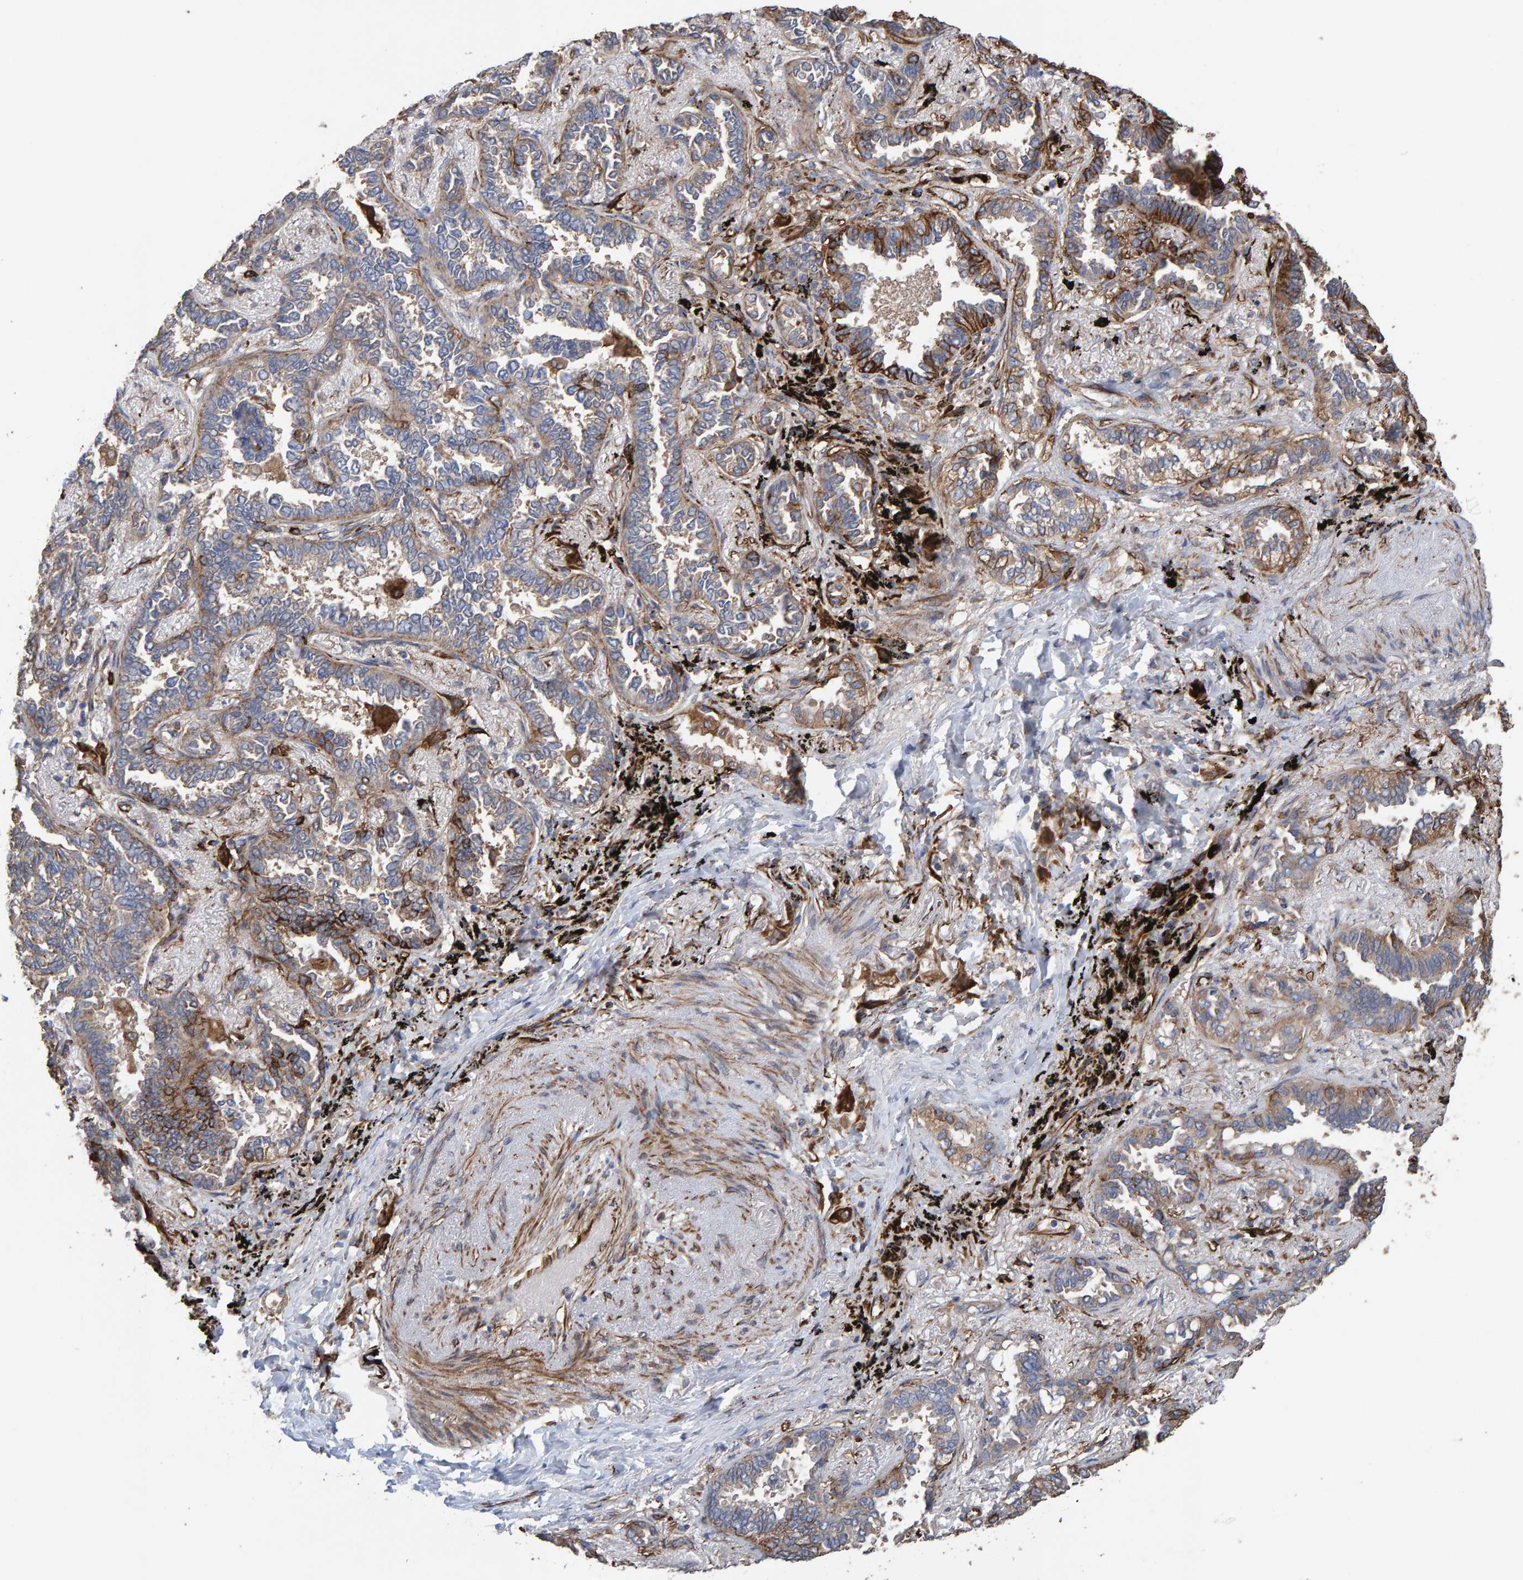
{"staining": {"intensity": "weak", "quantity": ">75%", "location": "cytoplasmic/membranous"}, "tissue": "lung cancer", "cell_type": "Tumor cells", "image_type": "cancer", "snomed": [{"axis": "morphology", "description": "Adenocarcinoma, NOS"}, {"axis": "topography", "description": "Lung"}], "caption": "Immunohistochemical staining of human lung cancer exhibits low levels of weak cytoplasmic/membranous protein staining in approximately >75% of tumor cells.", "gene": "ZNF347", "patient": {"sex": "male", "age": 59}}